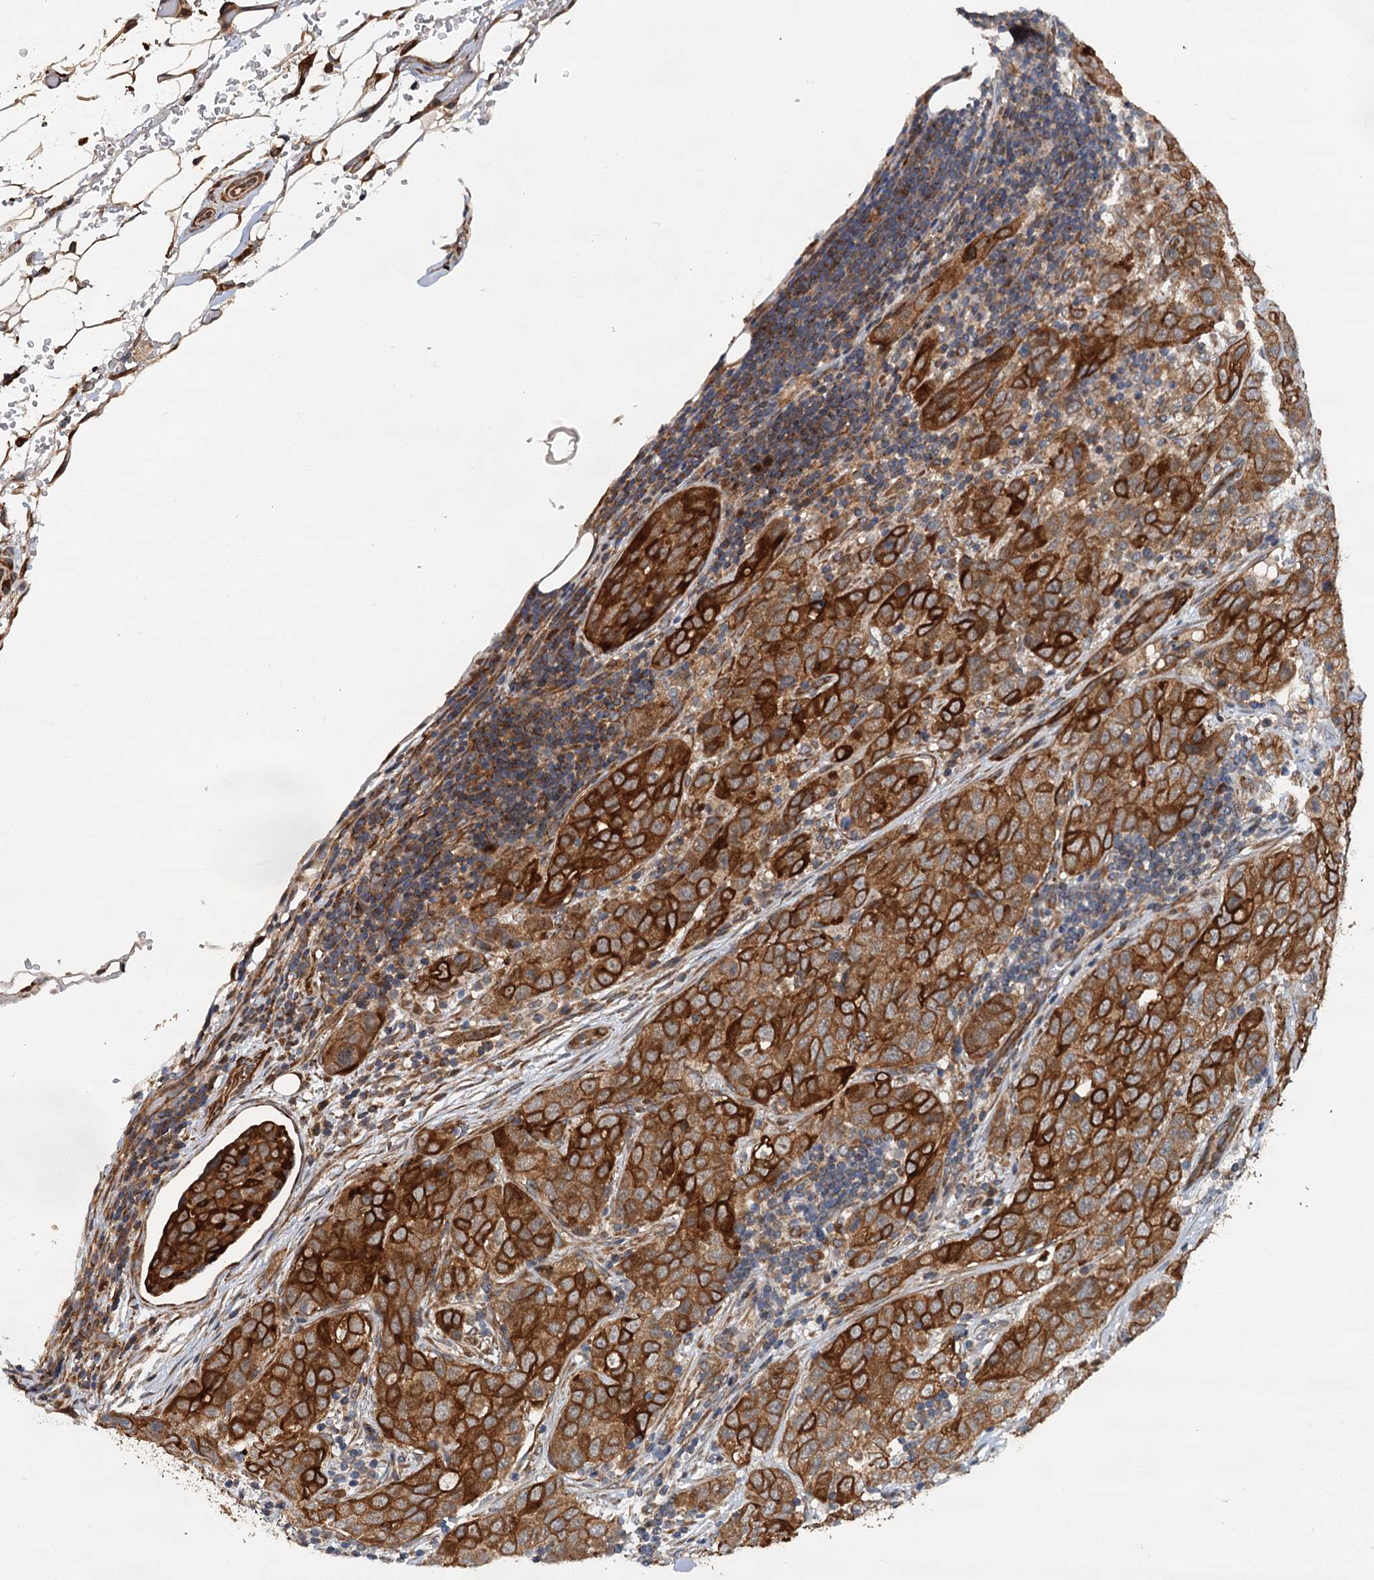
{"staining": {"intensity": "strong", "quantity": ">75%", "location": "cytoplasmic/membranous"}, "tissue": "stomach cancer", "cell_type": "Tumor cells", "image_type": "cancer", "snomed": [{"axis": "morphology", "description": "Normal tissue, NOS"}, {"axis": "morphology", "description": "Adenocarcinoma, NOS"}, {"axis": "topography", "description": "Lymph node"}, {"axis": "topography", "description": "Stomach"}], "caption": "The immunohistochemical stain labels strong cytoplasmic/membranous positivity in tumor cells of stomach cancer tissue. (brown staining indicates protein expression, while blue staining denotes nuclei).", "gene": "LRRK2", "patient": {"sex": "male", "age": 48}}